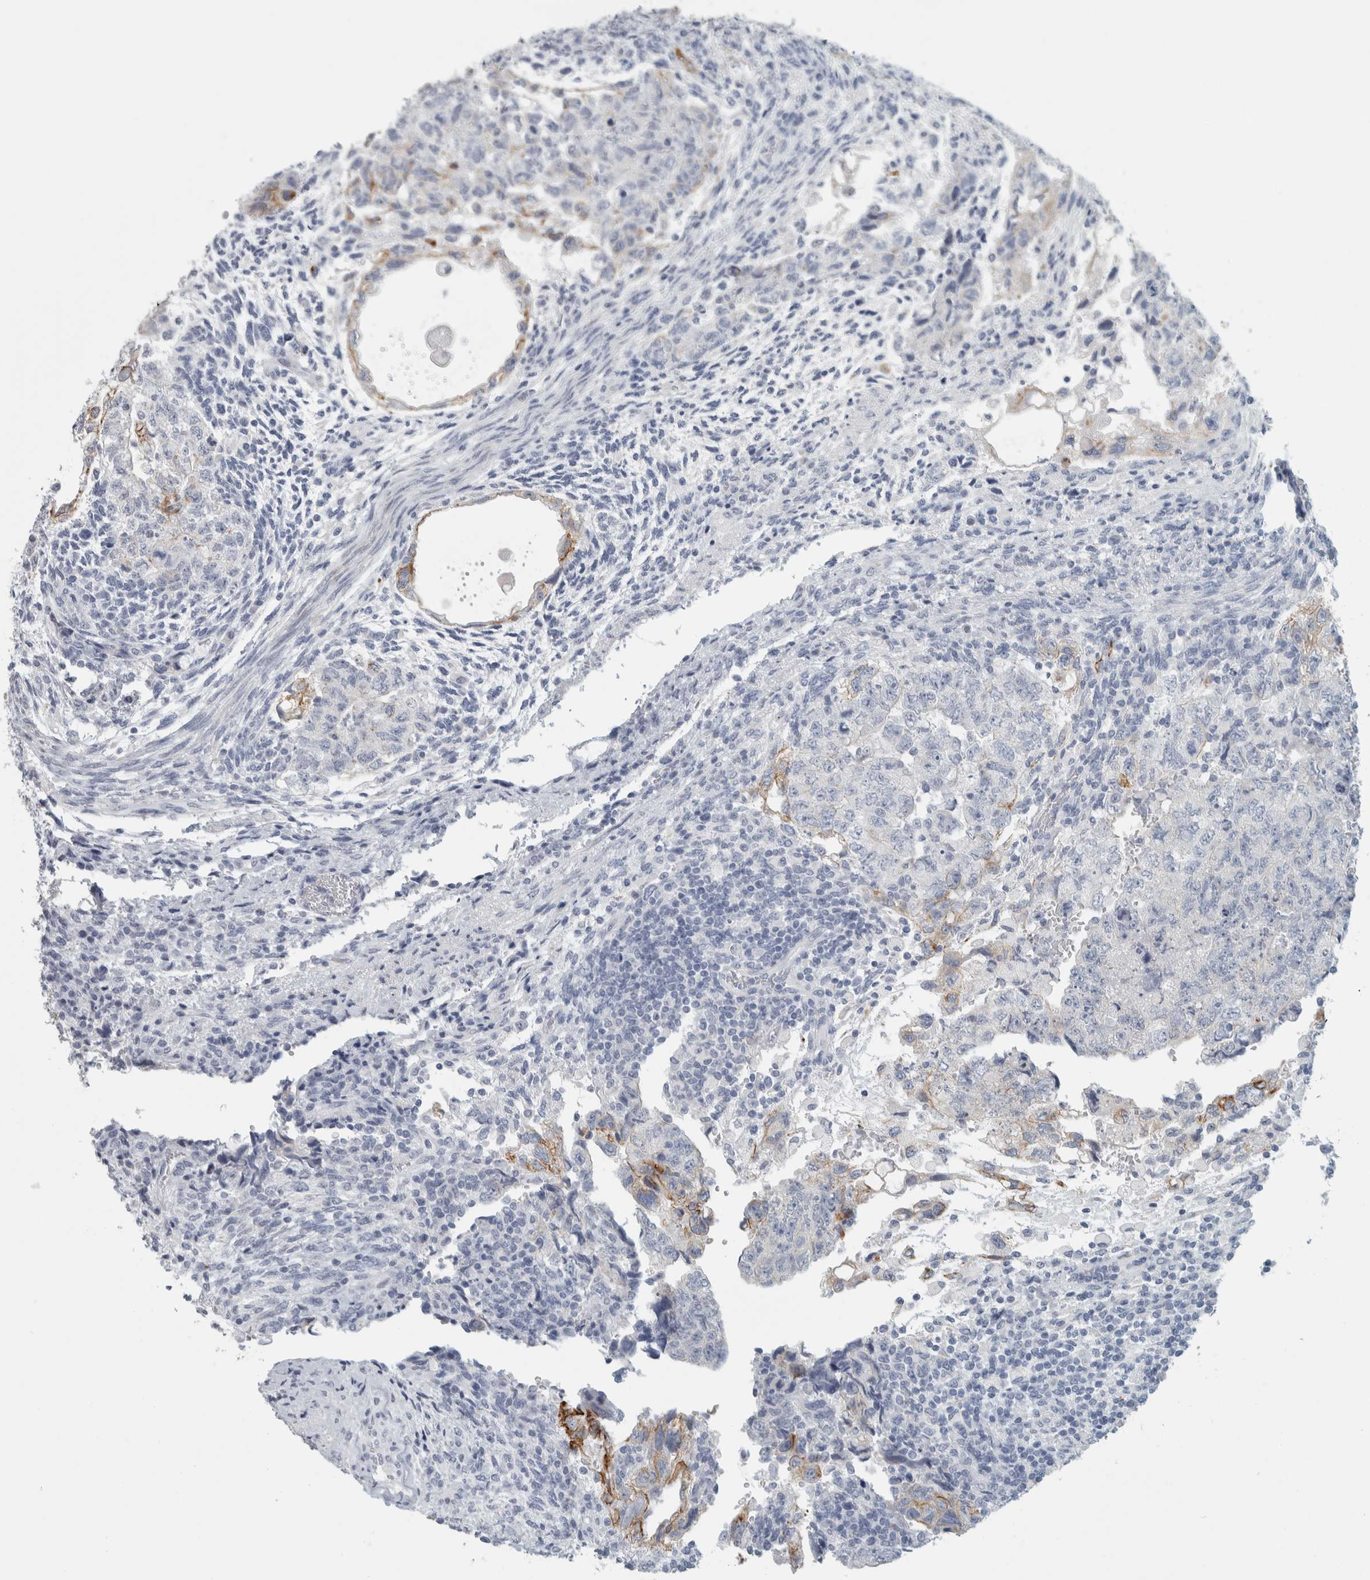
{"staining": {"intensity": "negative", "quantity": "none", "location": "none"}, "tissue": "testis cancer", "cell_type": "Tumor cells", "image_type": "cancer", "snomed": [{"axis": "morphology", "description": "Normal tissue, NOS"}, {"axis": "morphology", "description": "Carcinoma, Embryonal, NOS"}, {"axis": "topography", "description": "Testis"}], "caption": "There is no significant positivity in tumor cells of embryonal carcinoma (testis).", "gene": "SLC28A3", "patient": {"sex": "male", "age": 36}}